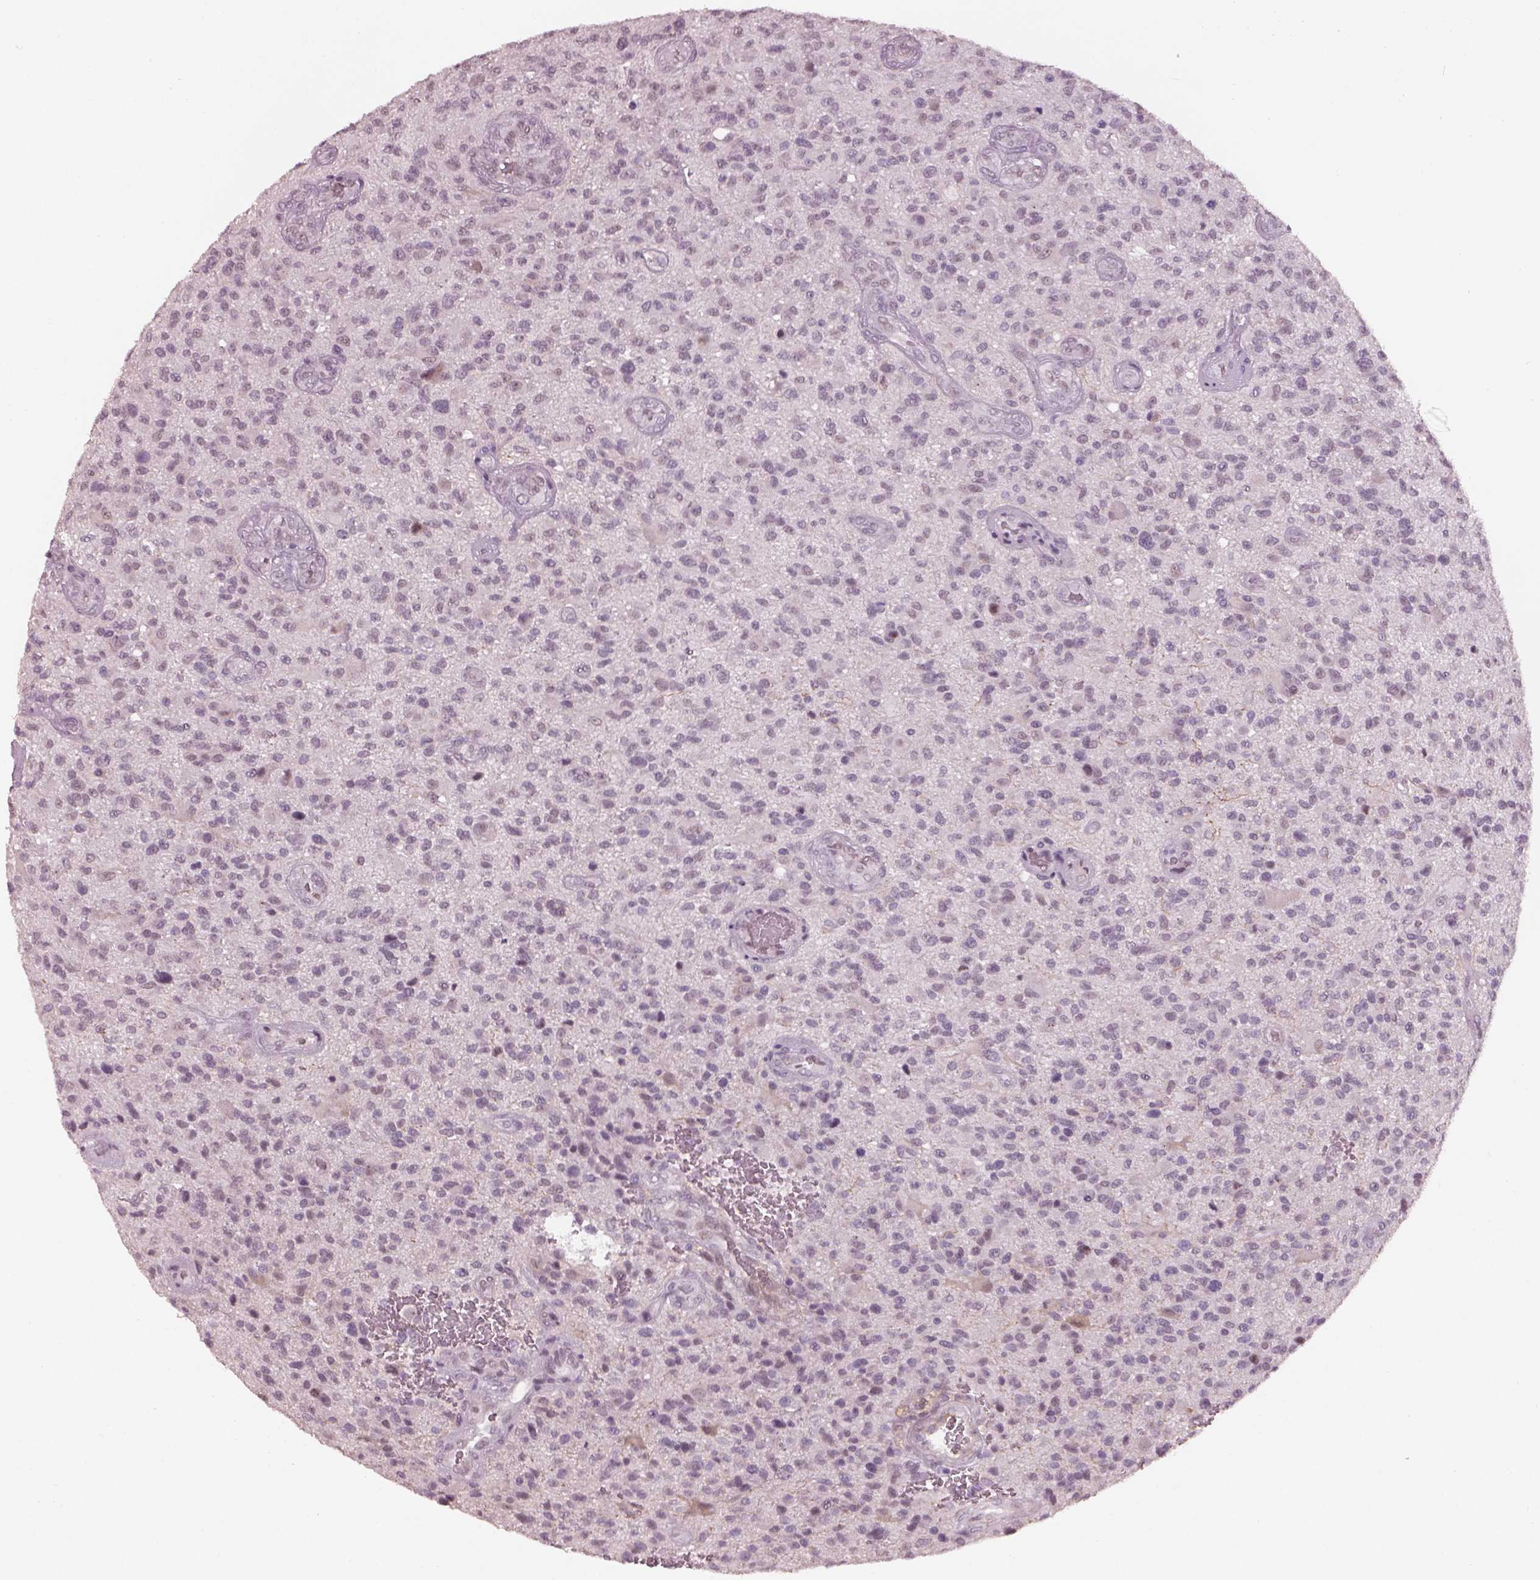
{"staining": {"intensity": "negative", "quantity": "none", "location": "none"}, "tissue": "glioma", "cell_type": "Tumor cells", "image_type": "cancer", "snomed": [{"axis": "morphology", "description": "Glioma, malignant, High grade"}, {"axis": "topography", "description": "Brain"}], "caption": "DAB (3,3'-diaminobenzidine) immunohistochemical staining of malignant glioma (high-grade) exhibits no significant staining in tumor cells.", "gene": "NAT8", "patient": {"sex": "male", "age": 47}}